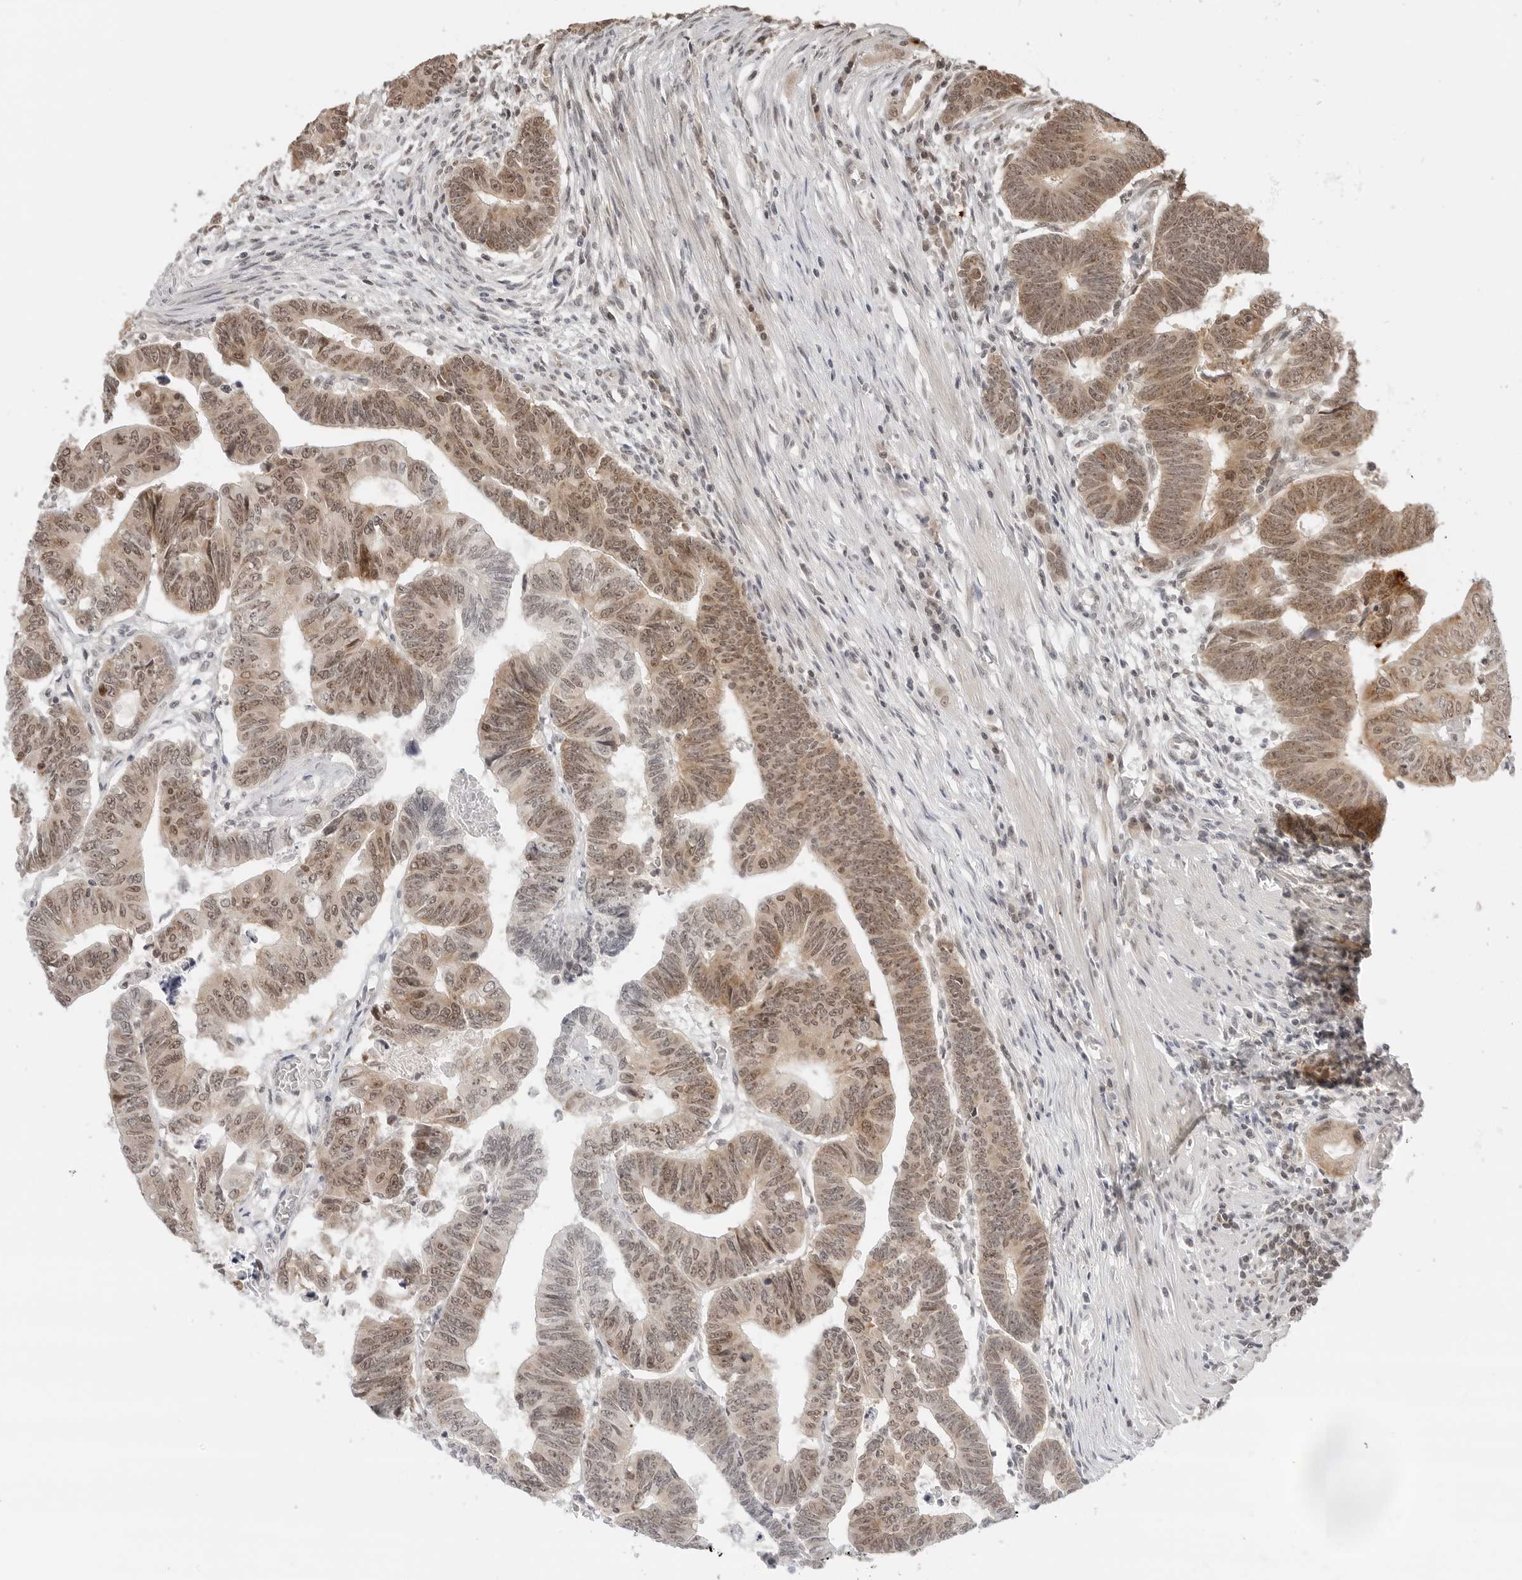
{"staining": {"intensity": "moderate", "quantity": ">75%", "location": "cytoplasmic/membranous,nuclear"}, "tissue": "colorectal cancer", "cell_type": "Tumor cells", "image_type": "cancer", "snomed": [{"axis": "morphology", "description": "Adenocarcinoma, NOS"}, {"axis": "topography", "description": "Rectum"}], "caption": "The photomicrograph exhibits a brown stain indicating the presence of a protein in the cytoplasmic/membranous and nuclear of tumor cells in colorectal cancer (adenocarcinoma). (DAB IHC, brown staining for protein, blue staining for nuclei).", "gene": "METAP1", "patient": {"sex": "female", "age": 65}}